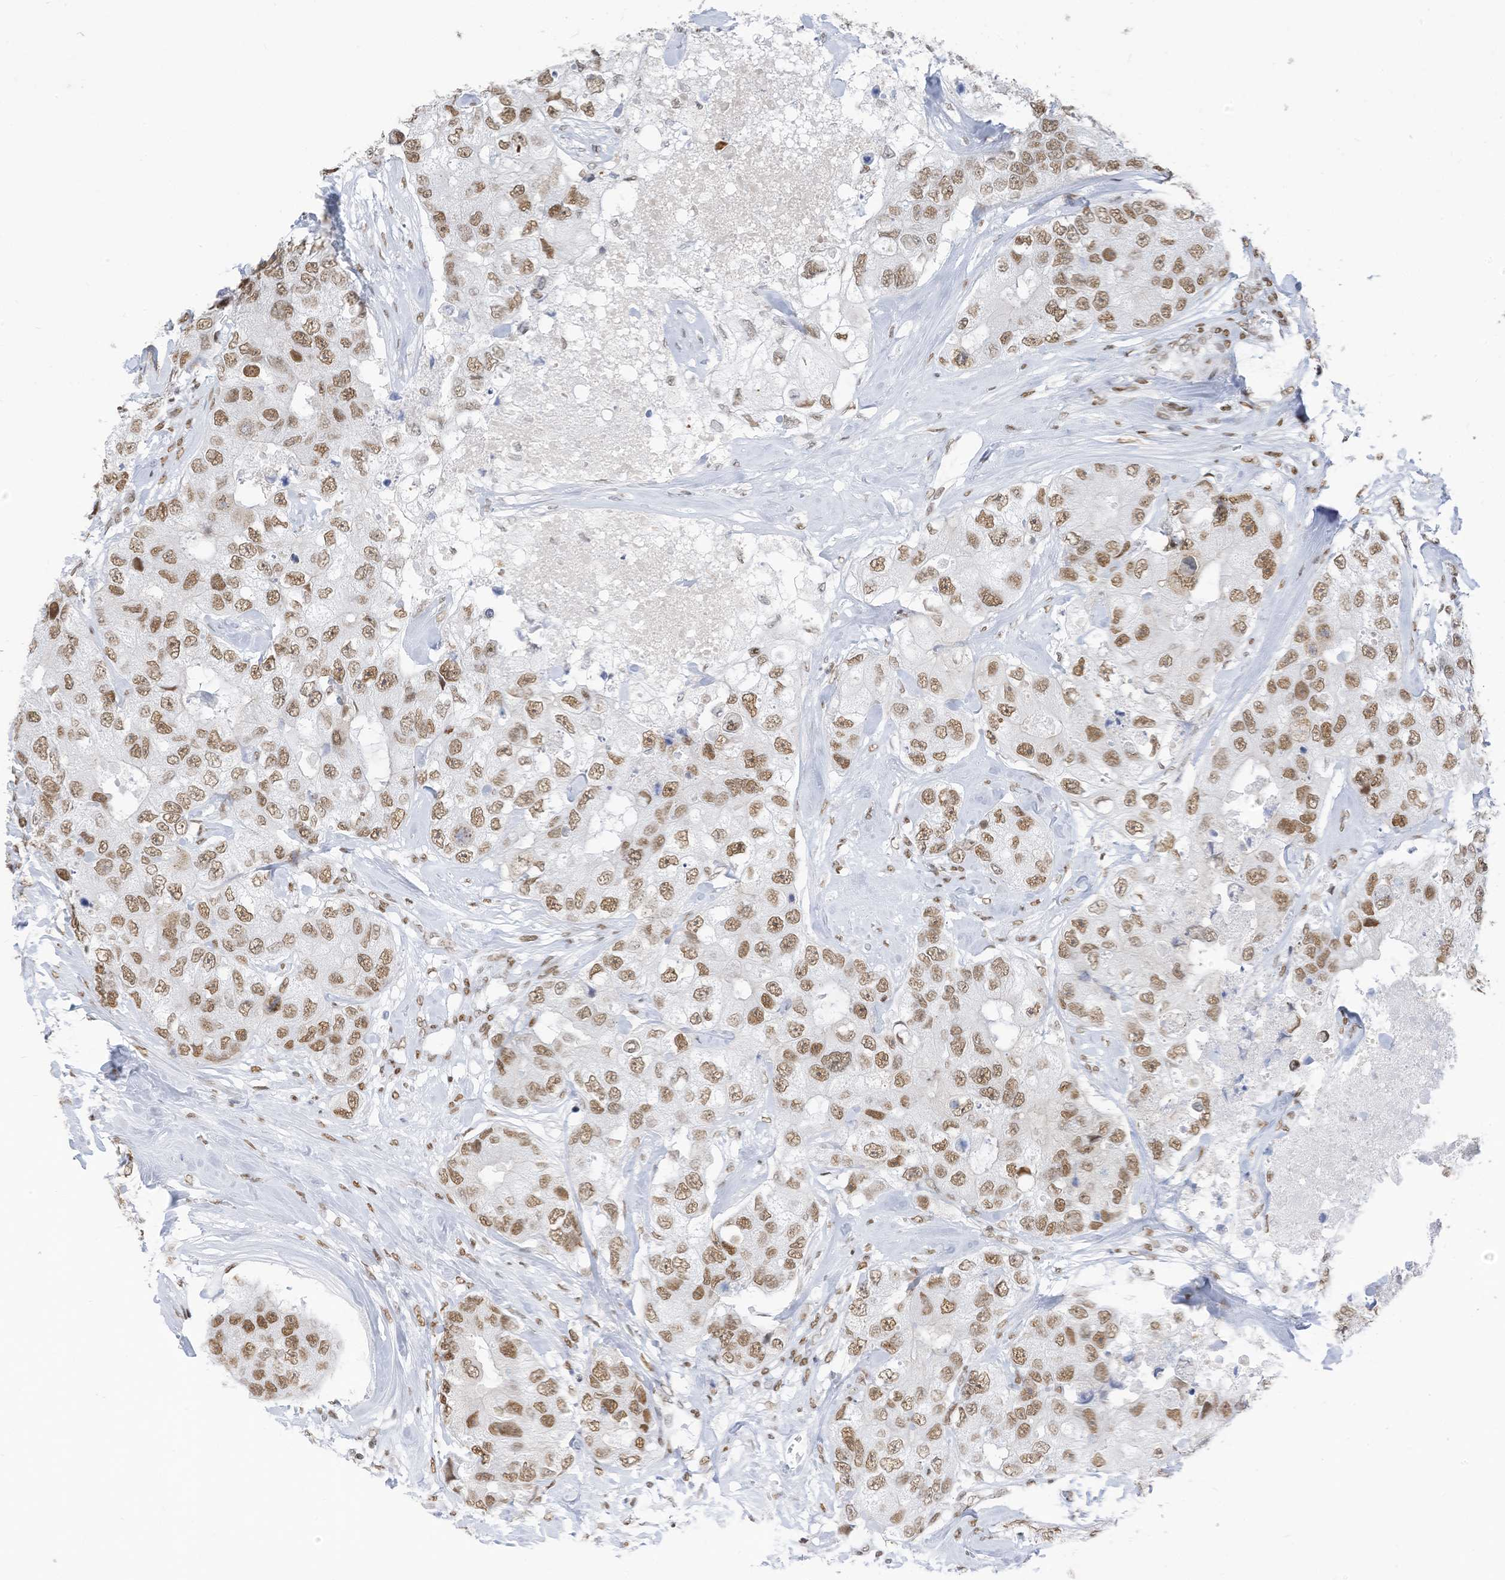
{"staining": {"intensity": "moderate", "quantity": ">75%", "location": "nuclear"}, "tissue": "breast cancer", "cell_type": "Tumor cells", "image_type": "cancer", "snomed": [{"axis": "morphology", "description": "Duct carcinoma"}, {"axis": "topography", "description": "Breast"}], "caption": "Protein analysis of breast invasive ductal carcinoma tissue shows moderate nuclear staining in about >75% of tumor cells.", "gene": "KHSRP", "patient": {"sex": "female", "age": 62}}